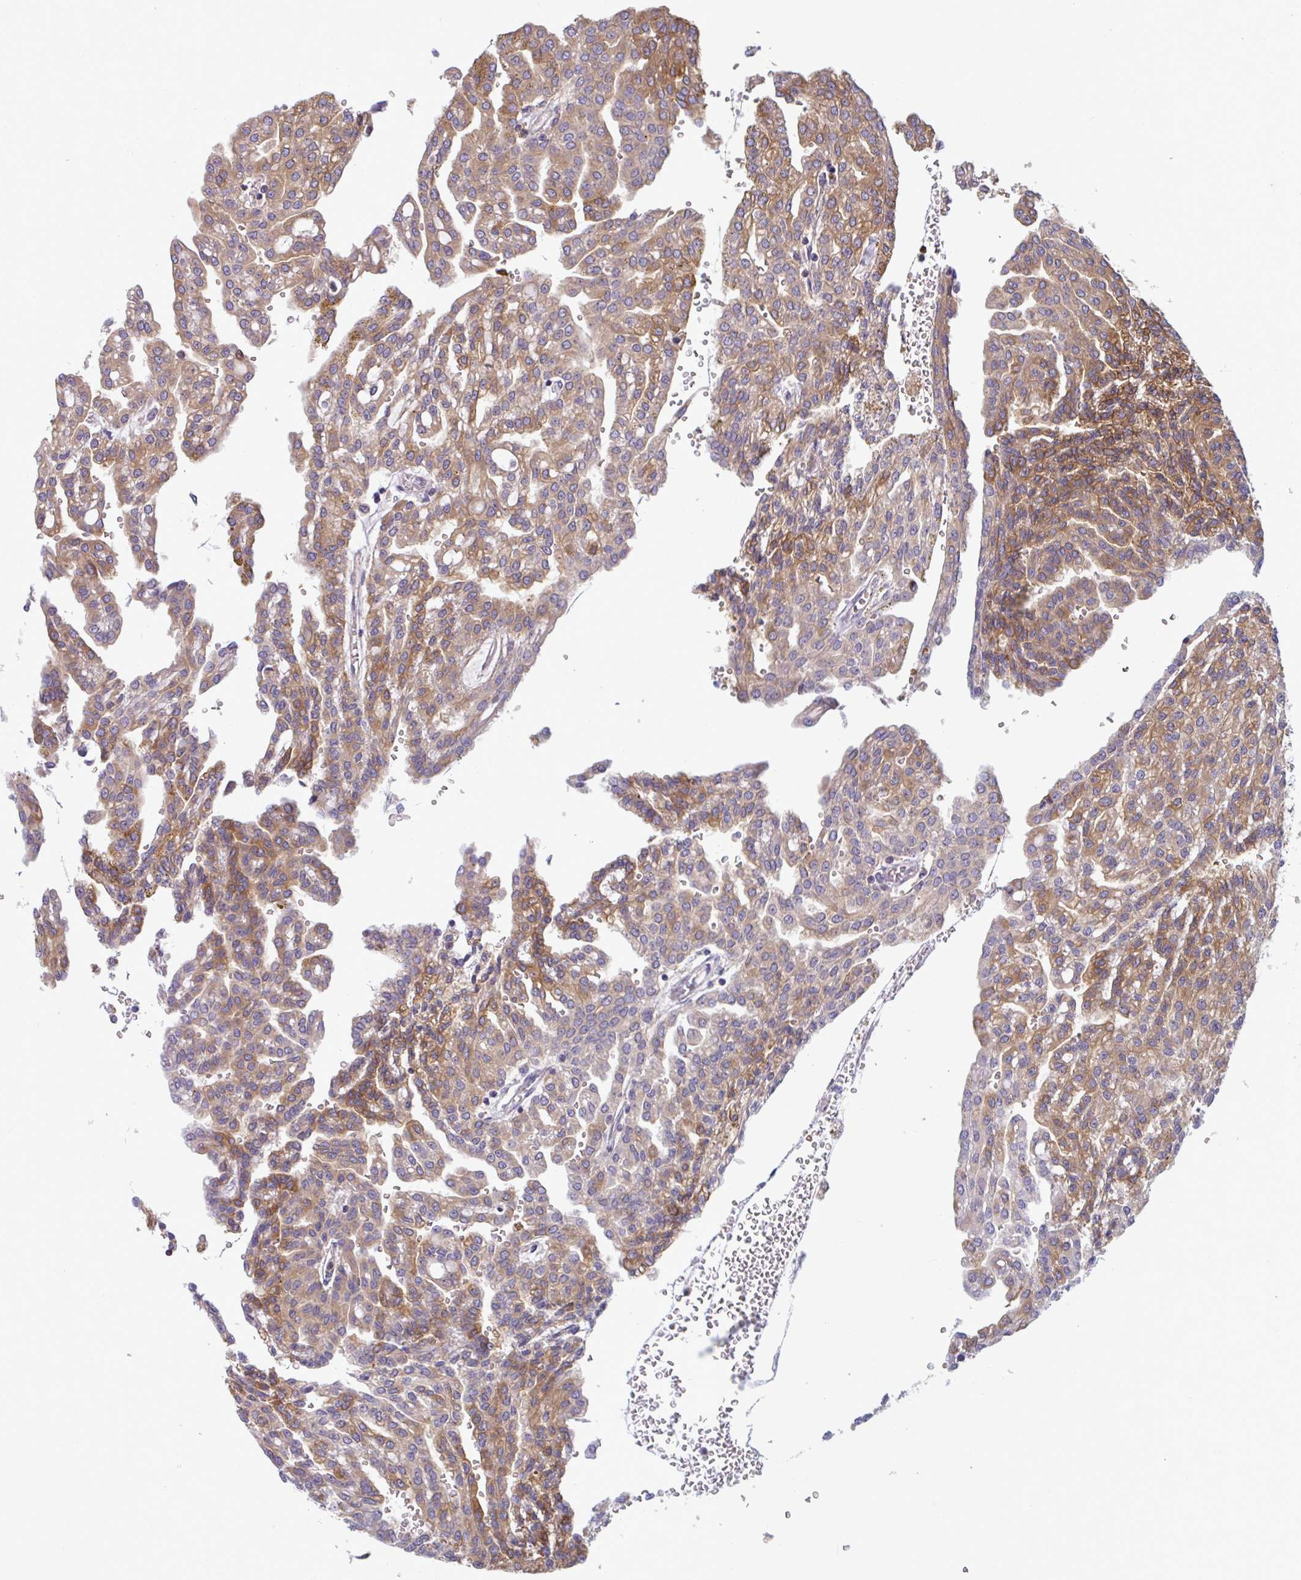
{"staining": {"intensity": "moderate", "quantity": ">75%", "location": "cytoplasmic/membranous"}, "tissue": "renal cancer", "cell_type": "Tumor cells", "image_type": "cancer", "snomed": [{"axis": "morphology", "description": "Adenocarcinoma, NOS"}, {"axis": "topography", "description": "Kidney"}], "caption": "A brown stain shows moderate cytoplasmic/membranous expression of a protein in human adenocarcinoma (renal) tumor cells.", "gene": "SLC30A6", "patient": {"sex": "male", "age": 63}}